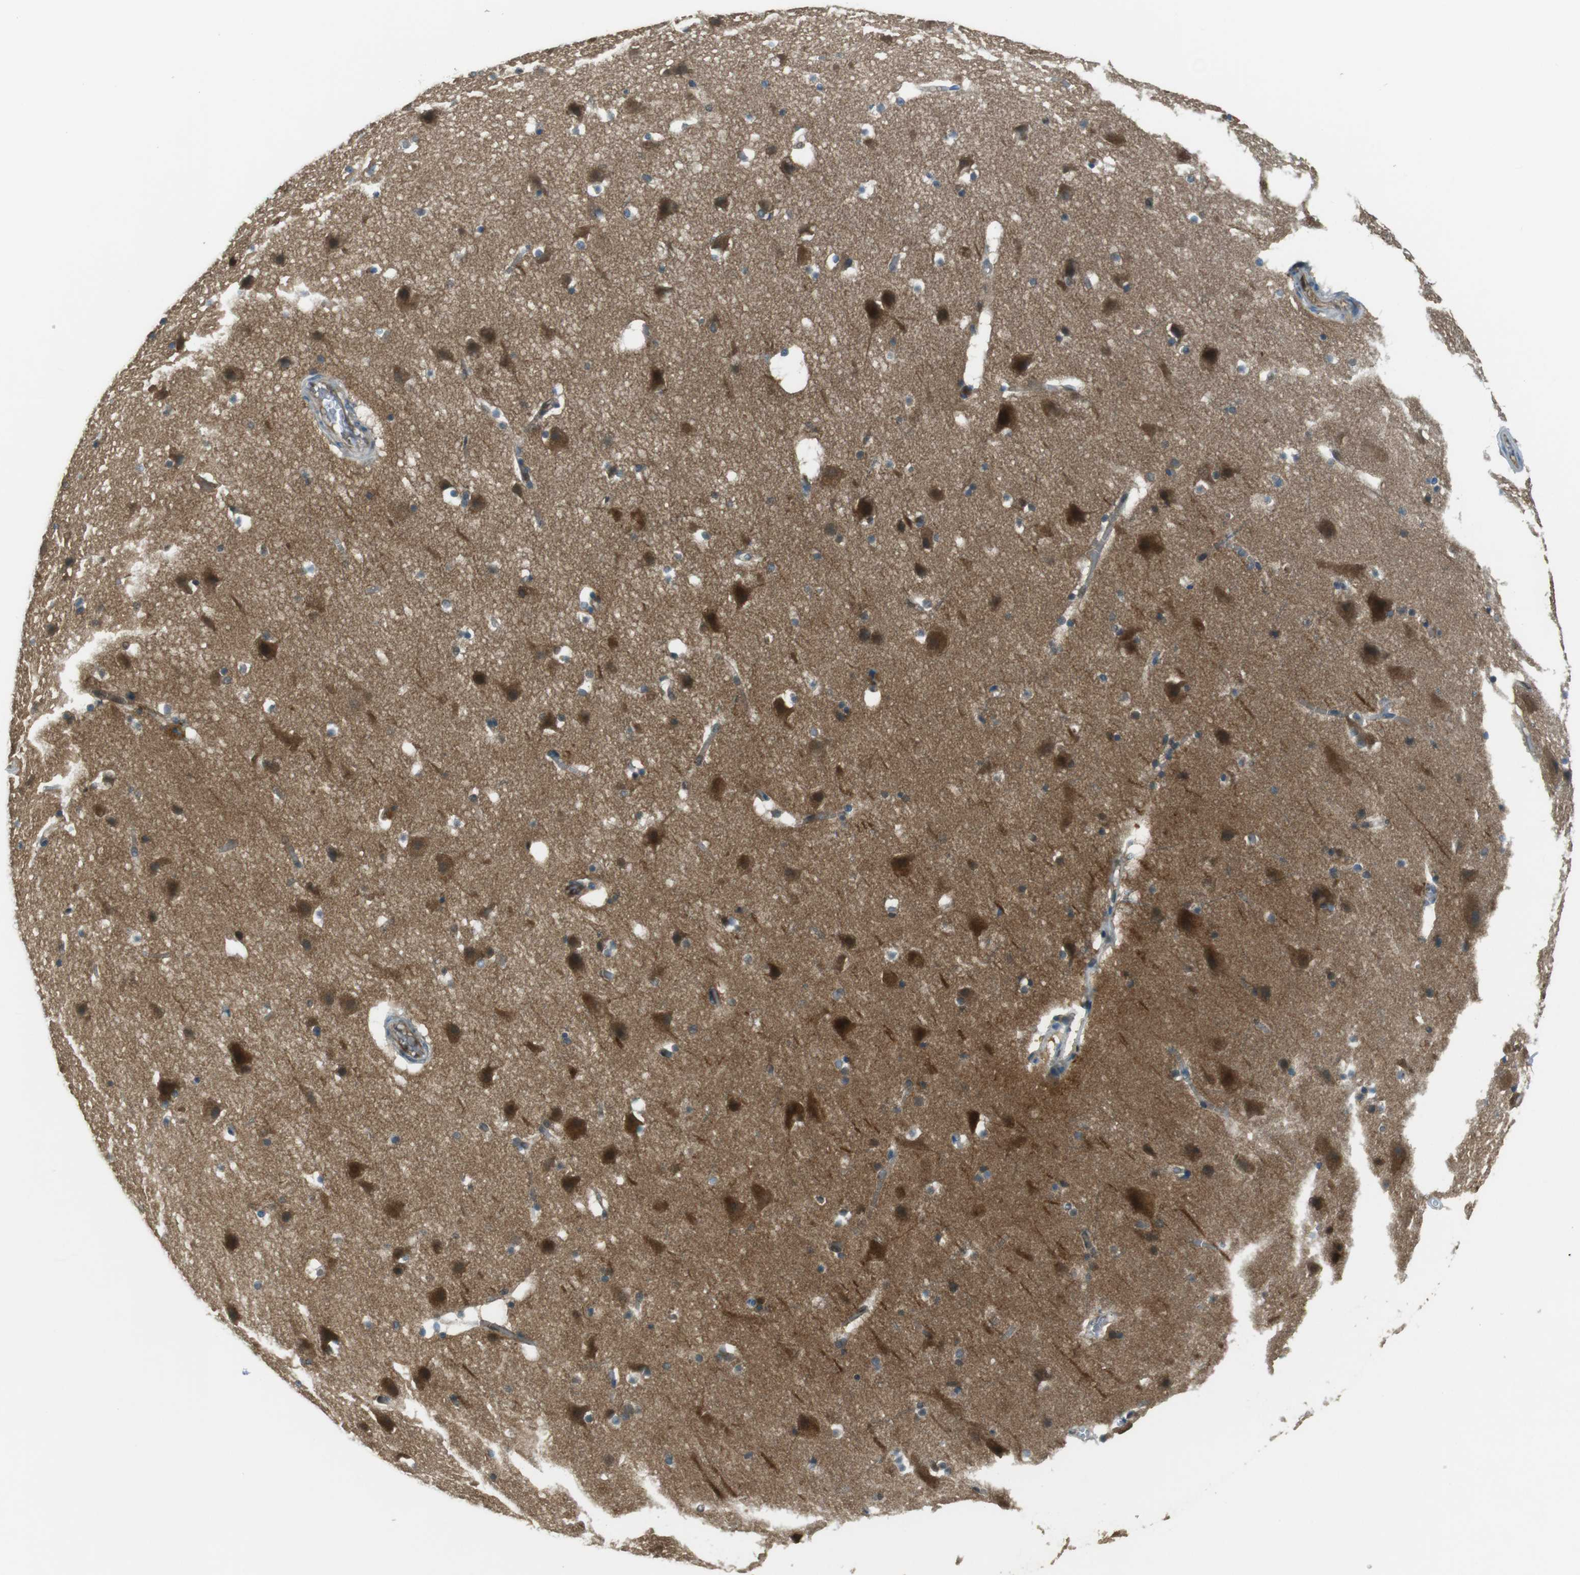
{"staining": {"intensity": "weak", "quantity": "25%-75%", "location": "cytoplasmic/membranous"}, "tissue": "cerebral cortex", "cell_type": "Endothelial cells", "image_type": "normal", "snomed": [{"axis": "morphology", "description": "Normal tissue, NOS"}, {"axis": "topography", "description": "Cerebral cortex"}], "caption": "Immunohistochemical staining of normal human cerebral cortex reveals weak cytoplasmic/membranous protein staining in approximately 25%-75% of endothelial cells.", "gene": "MFAP3", "patient": {"sex": "male", "age": 45}}